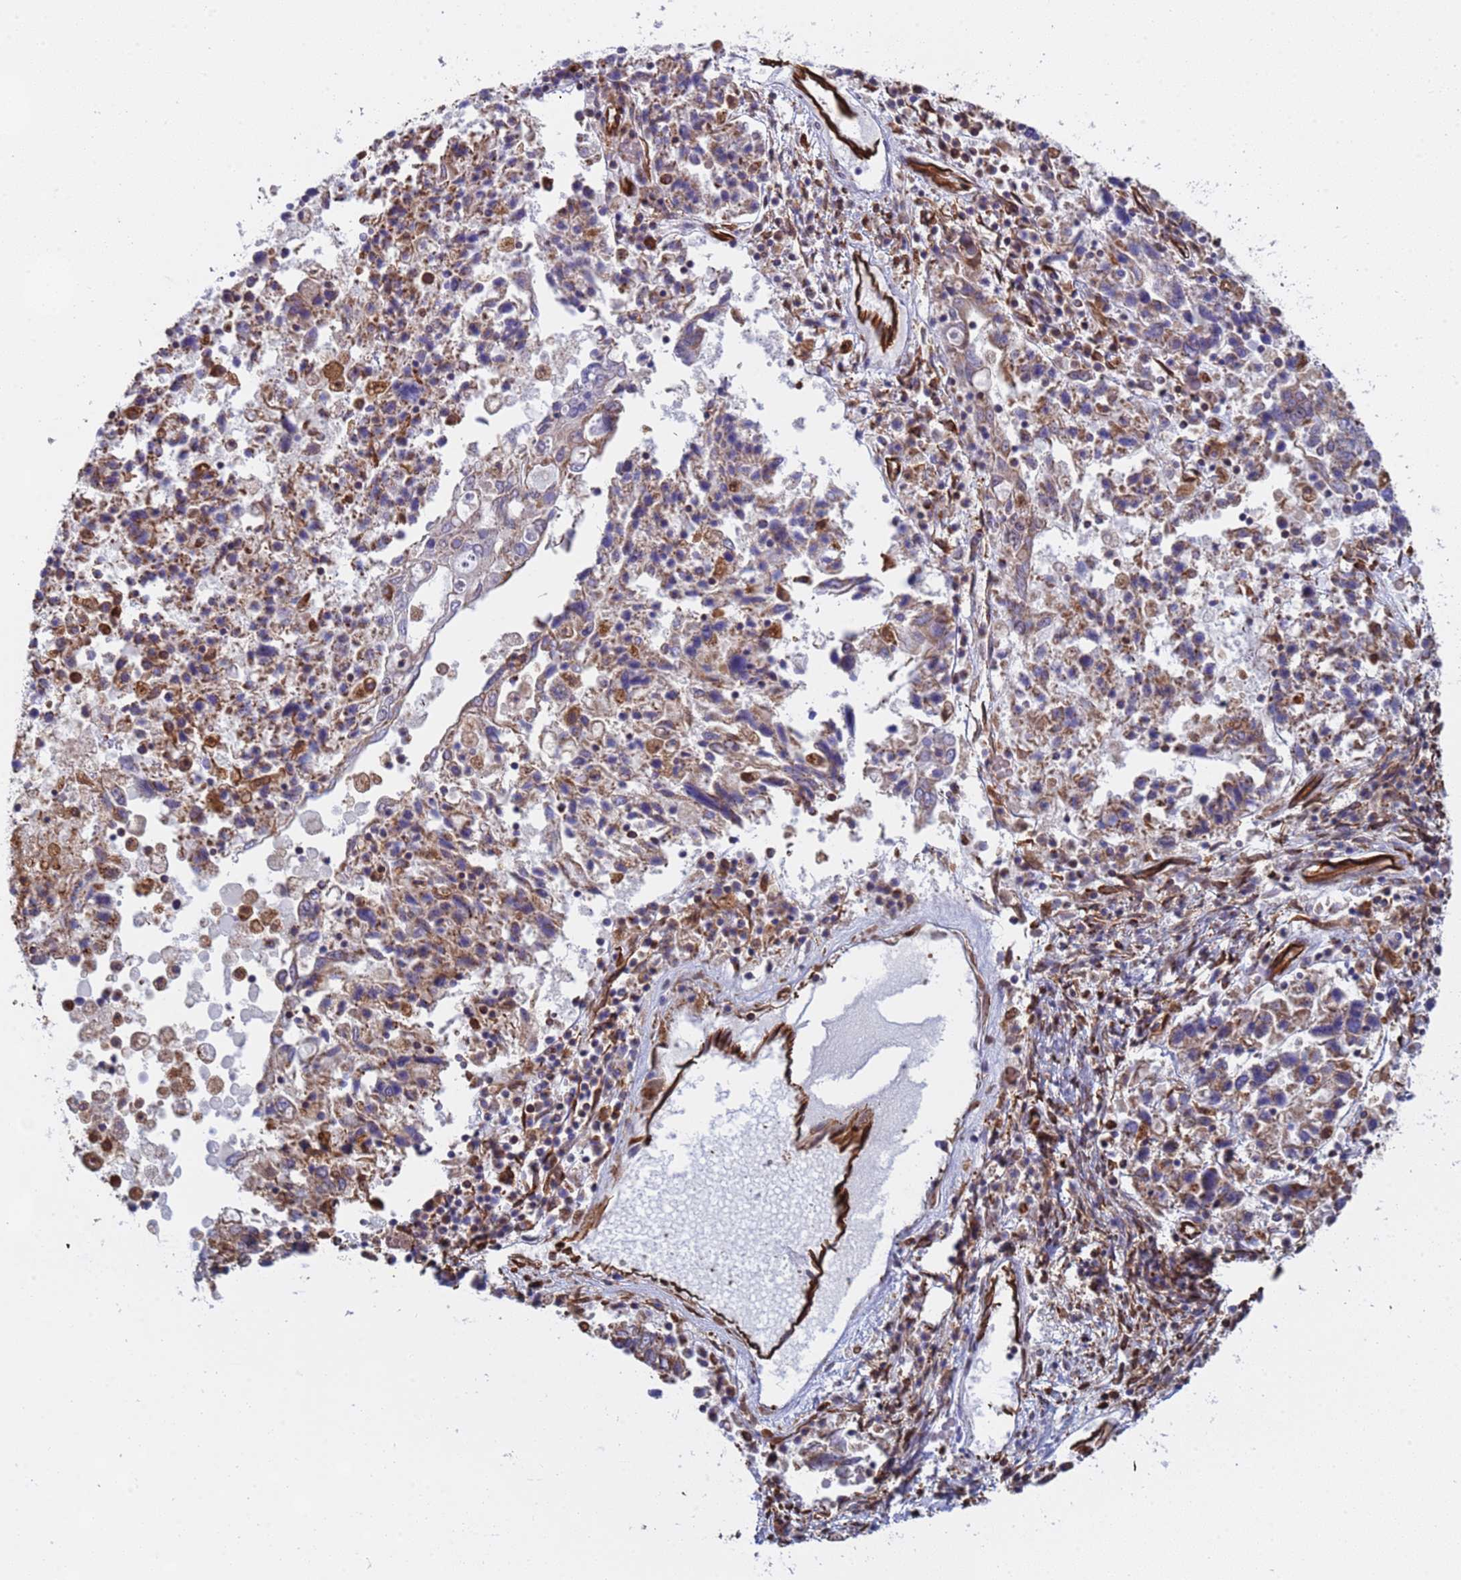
{"staining": {"intensity": "weak", "quantity": "<25%", "location": "cytoplasmic/membranous"}, "tissue": "ovarian cancer", "cell_type": "Tumor cells", "image_type": "cancer", "snomed": [{"axis": "morphology", "description": "Carcinoma, endometroid"}, {"axis": "topography", "description": "Ovary"}], "caption": "Immunohistochemical staining of human ovarian cancer (endometroid carcinoma) exhibits no significant expression in tumor cells.", "gene": "NUDT12", "patient": {"sex": "female", "age": 62}}